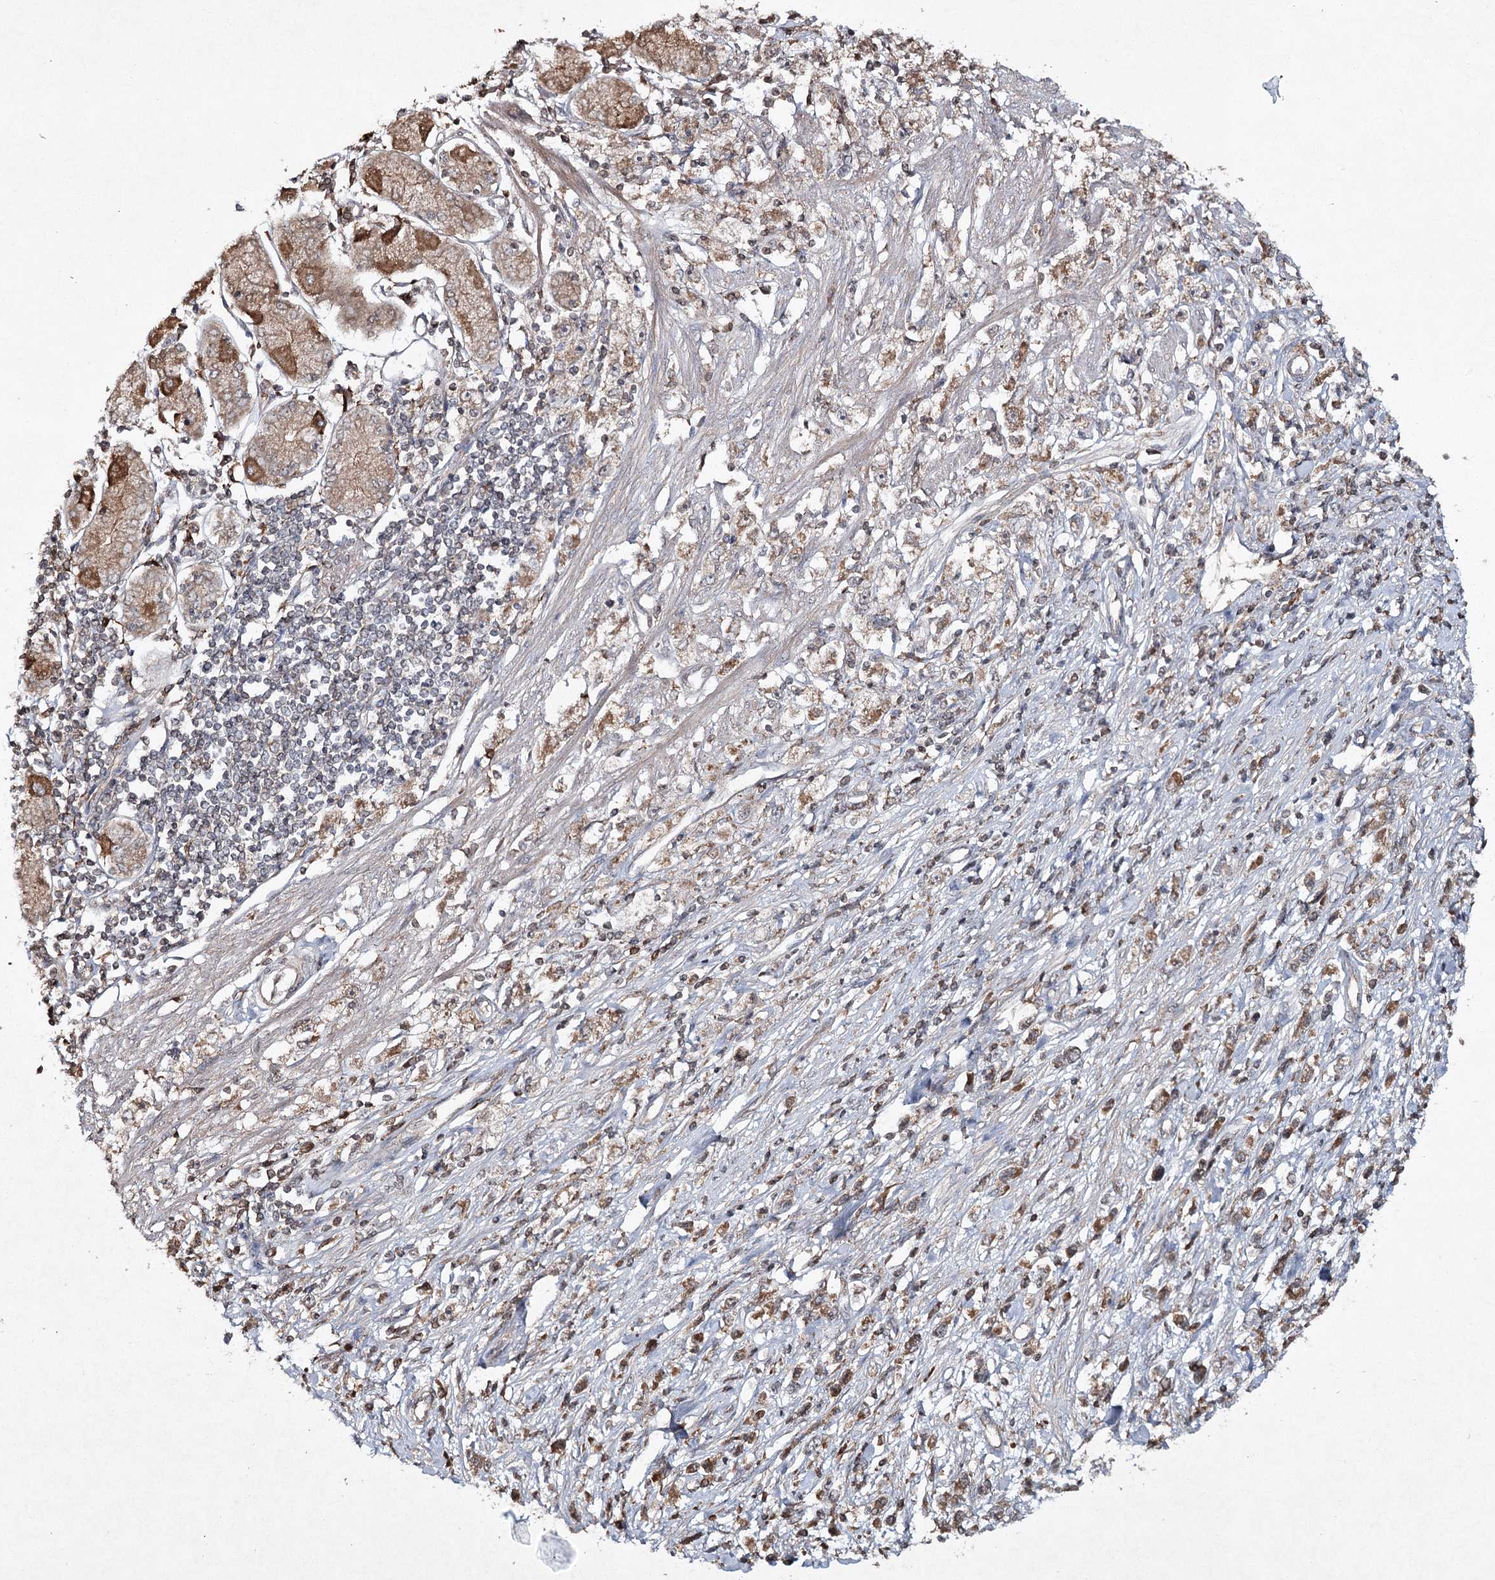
{"staining": {"intensity": "moderate", "quantity": "25%-75%", "location": "cytoplasmic/membranous"}, "tissue": "stomach cancer", "cell_type": "Tumor cells", "image_type": "cancer", "snomed": [{"axis": "morphology", "description": "Adenocarcinoma, NOS"}, {"axis": "topography", "description": "Stomach"}], "caption": "Immunohistochemistry micrograph of human stomach cancer (adenocarcinoma) stained for a protein (brown), which demonstrates medium levels of moderate cytoplasmic/membranous positivity in about 25%-75% of tumor cells.", "gene": "CYP2B6", "patient": {"sex": "female", "age": 59}}